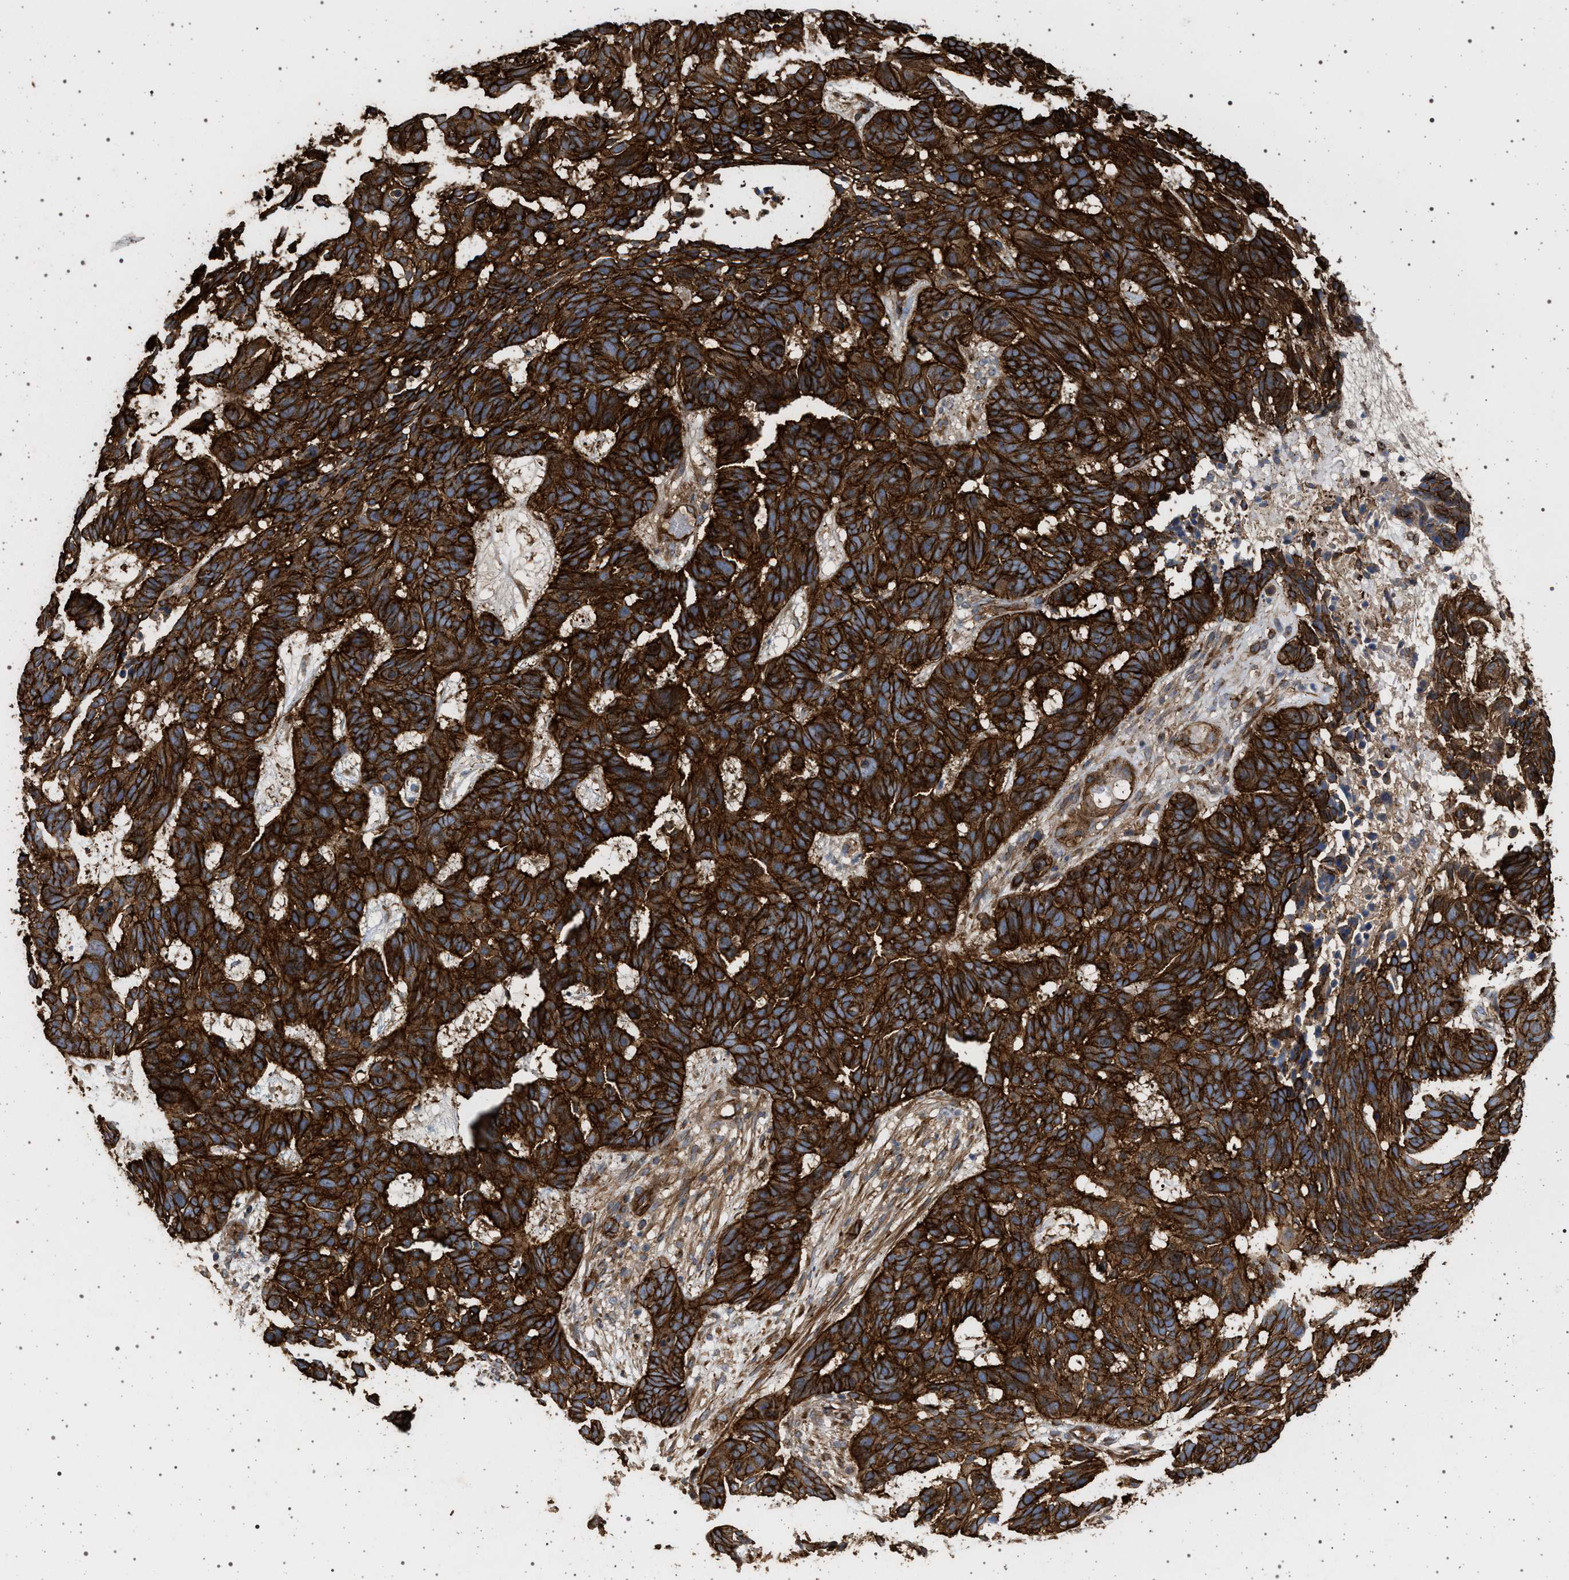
{"staining": {"intensity": "strong", "quantity": ">75%", "location": "cytoplasmic/membranous"}, "tissue": "skin cancer", "cell_type": "Tumor cells", "image_type": "cancer", "snomed": [{"axis": "morphology", "description": "Basal cell carcinoma"}, {"axis": "topography", "description": "Skin"}], "caption": "A high amount of strong cytoplasmic/membranous positivity is present in approximately >75% of tumor cells in skin cancer tissue. (Brightfield microscopy of DAB IHC at high magnification).", "gene": "IFT20", "patient": {"sex": "male", "age": 85}}